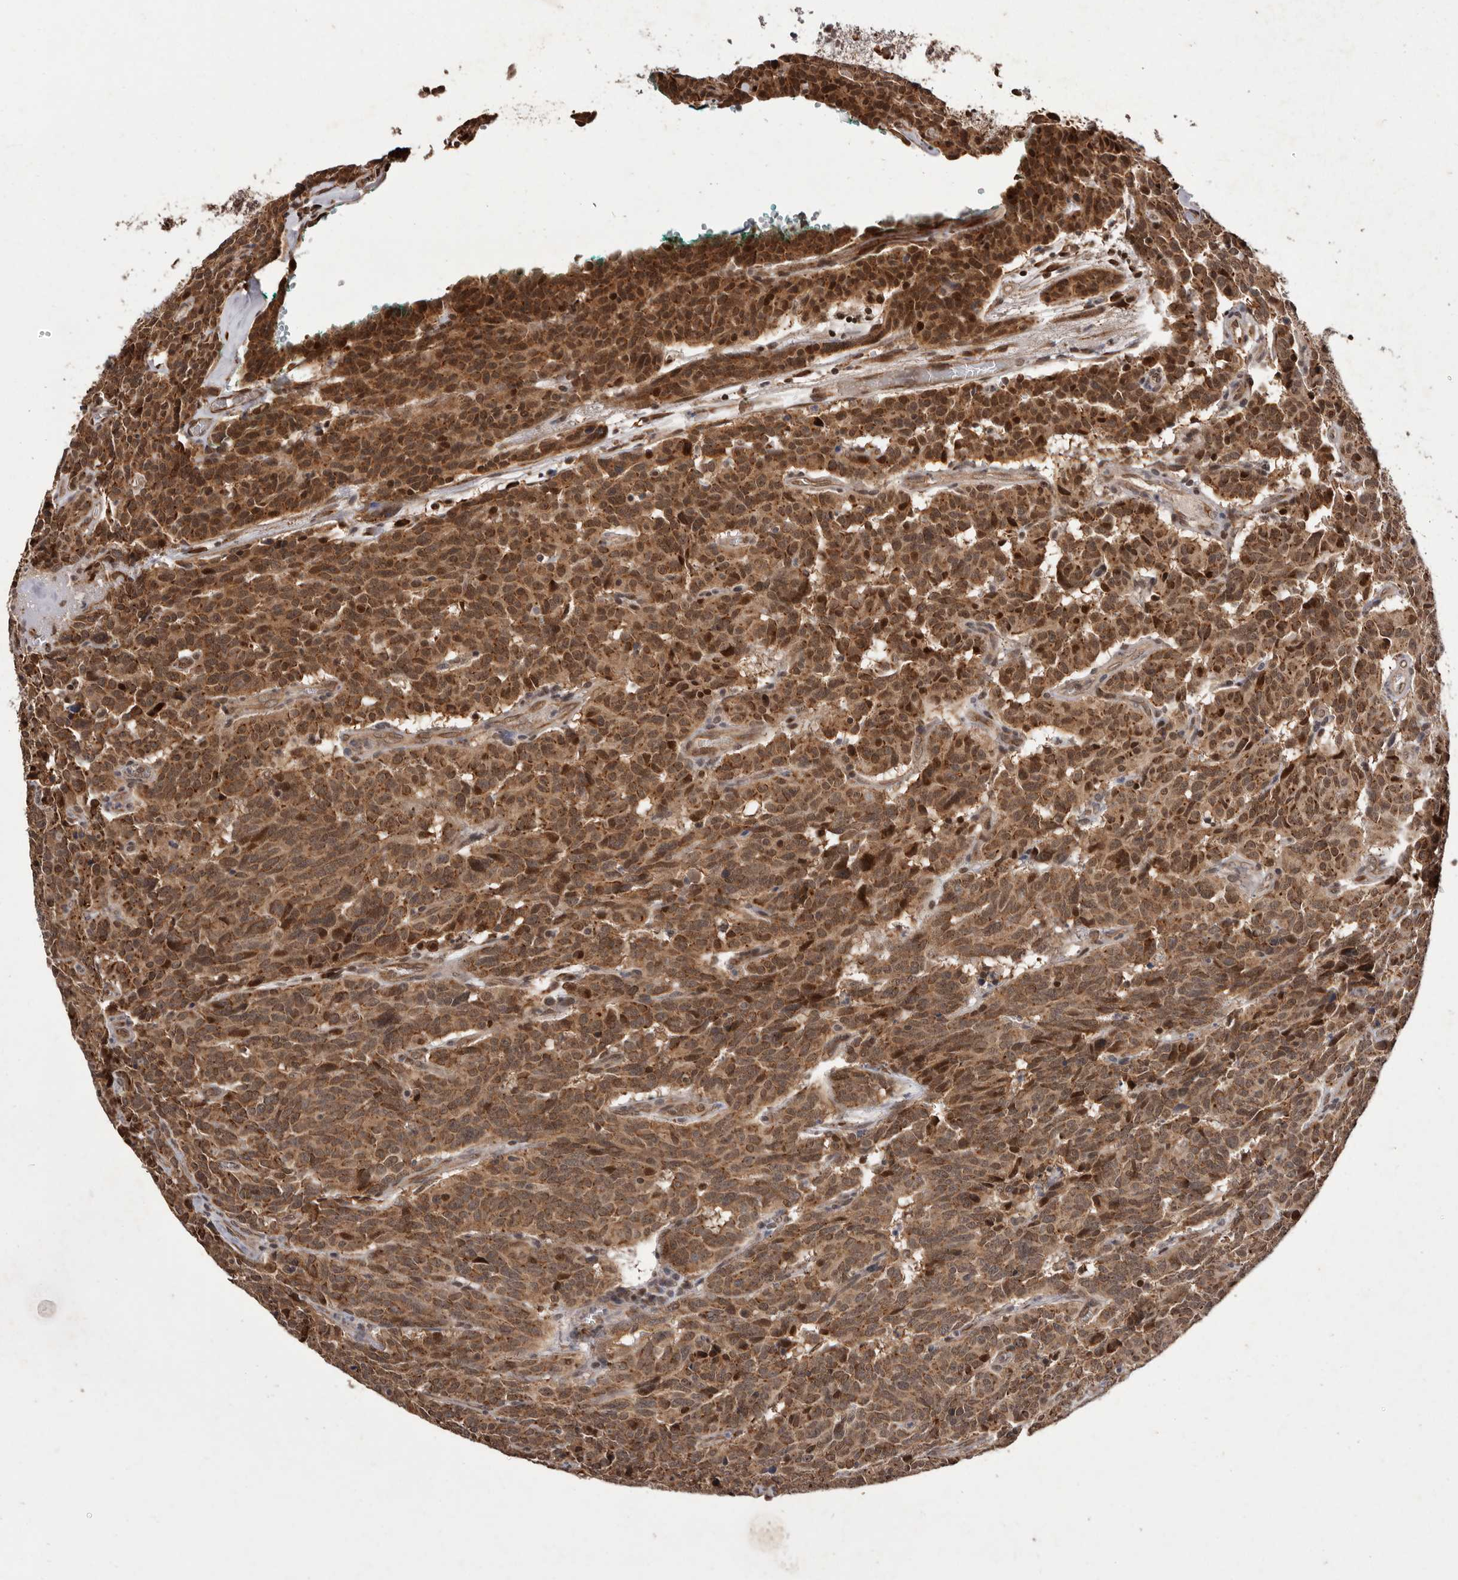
{"staining": {"intensity": "moderate", "quantity": ">75%", "location": "cytoplasmic/membranous,nuclear"}, "tissue": "carcinoid", "cell_type": "Tumor cells", "image_type": "cancer", "snomed": [{"axis": "morphology", "description": "Carcinoid, malignant, NOS"}, {"axis": "topography", "description": "Lung"}], "caption": "Carcinoid was stained to show a protein in brown. There is medium levels of moderate cytoplasmic/membranous and nuclear staining in about >75% of tumor cells.", "gene": "LRGUK", "patient": {"sex": "female", "age": 46}}